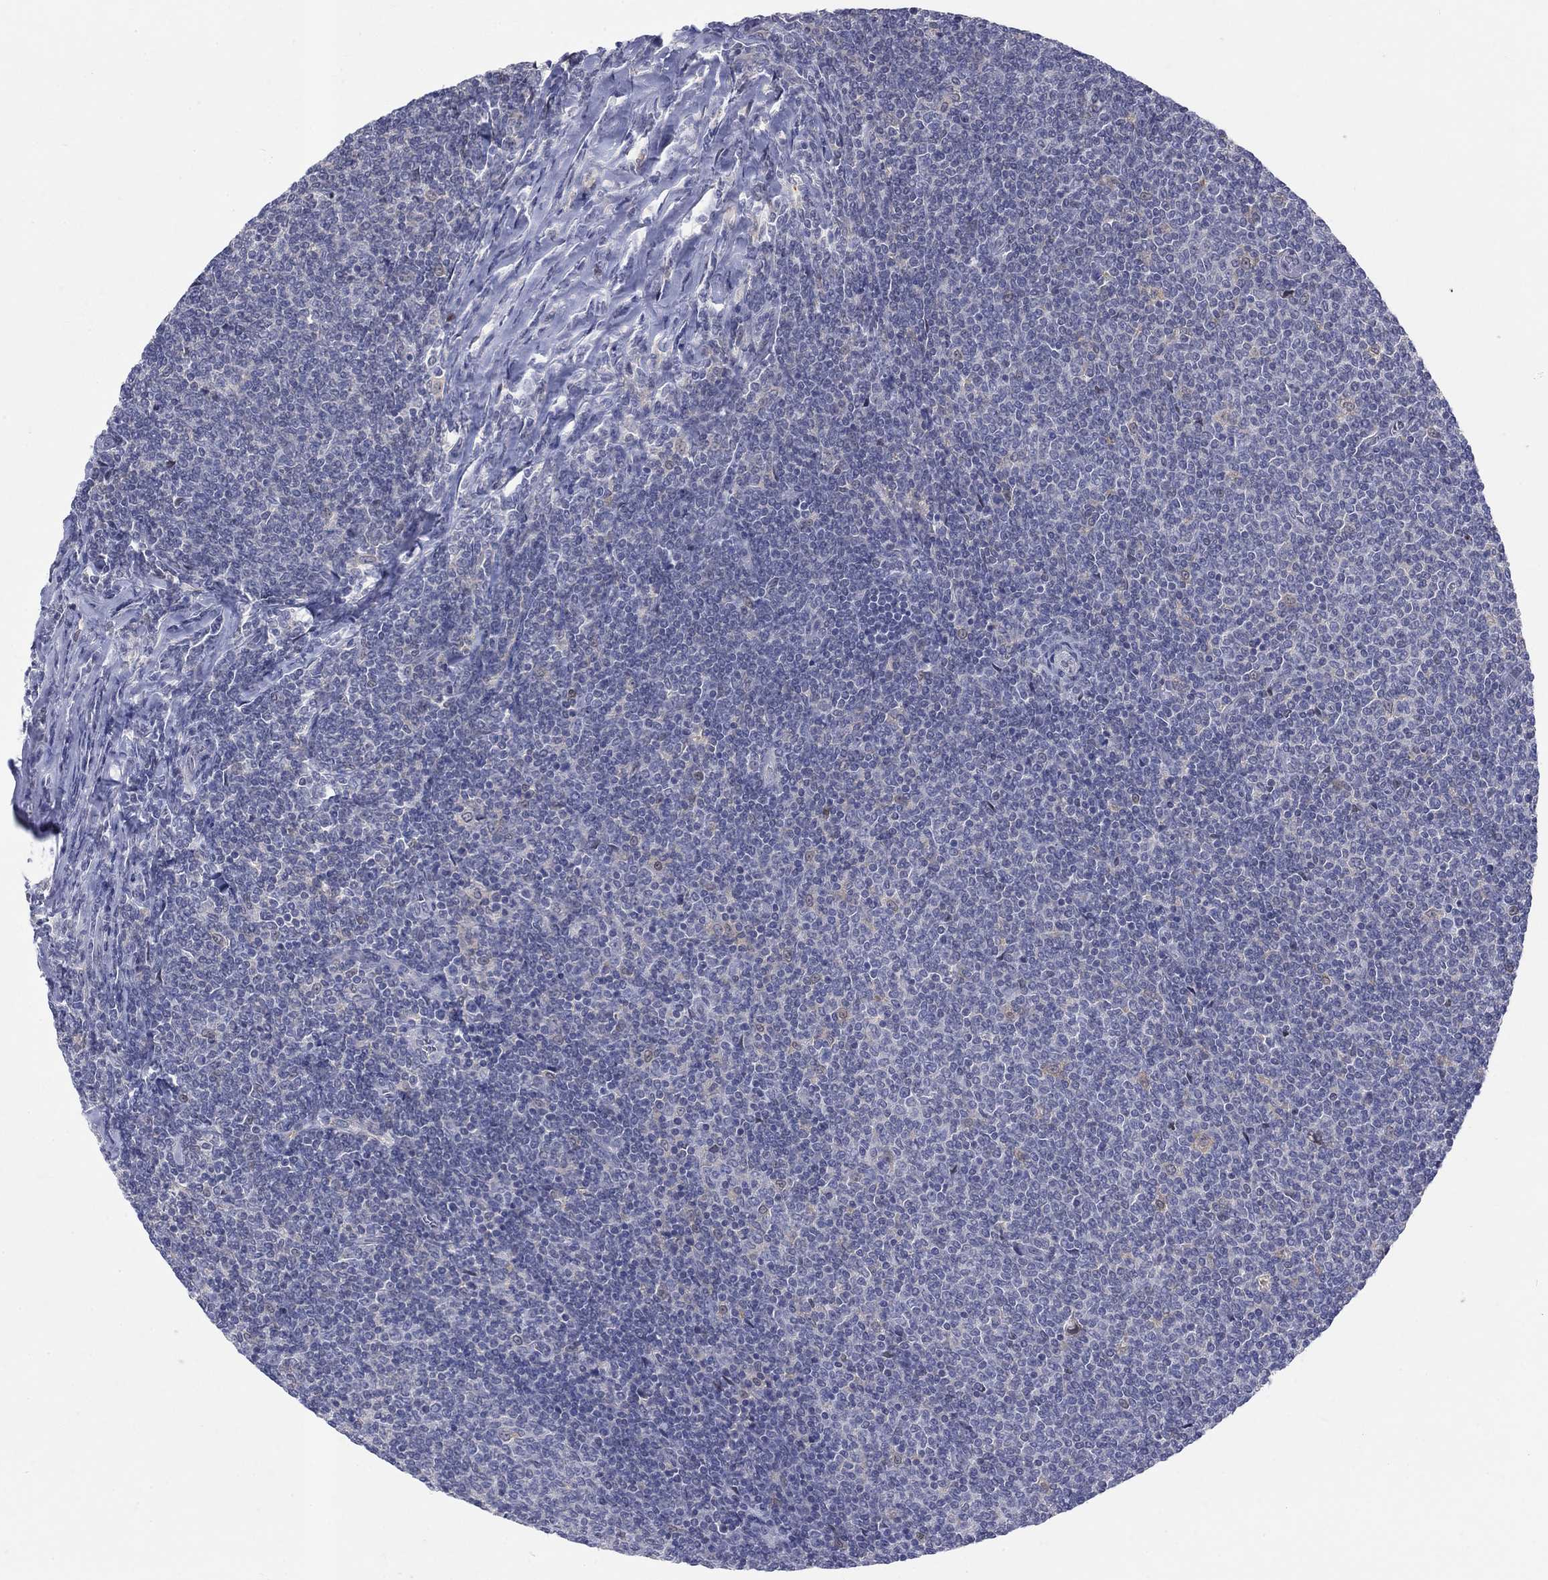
{"staining": {"intensity": "negative", "quantity": "none", "location": "none"}, "tissue": "lymphoma", "cell_type": "Tumor cells", "image_type": "cancer", "snomed": [{"axis": "morphology", "description": "Malignant lymphoma, non-Hodgkin's type, Low grade"}, {"axis": "topography", "description": "Lymph node"}], "caption": "An immunohistochemistry histopathology image of malignant lymphoma, non-Hodgkin's type (low-grade) is shown. There is no staining in tumor cells of malignant lymphoma, non-Hodgkin's type (low-grade).", "gene": "EGFLAM", "patient": {"sex": "male", "age": 52}}